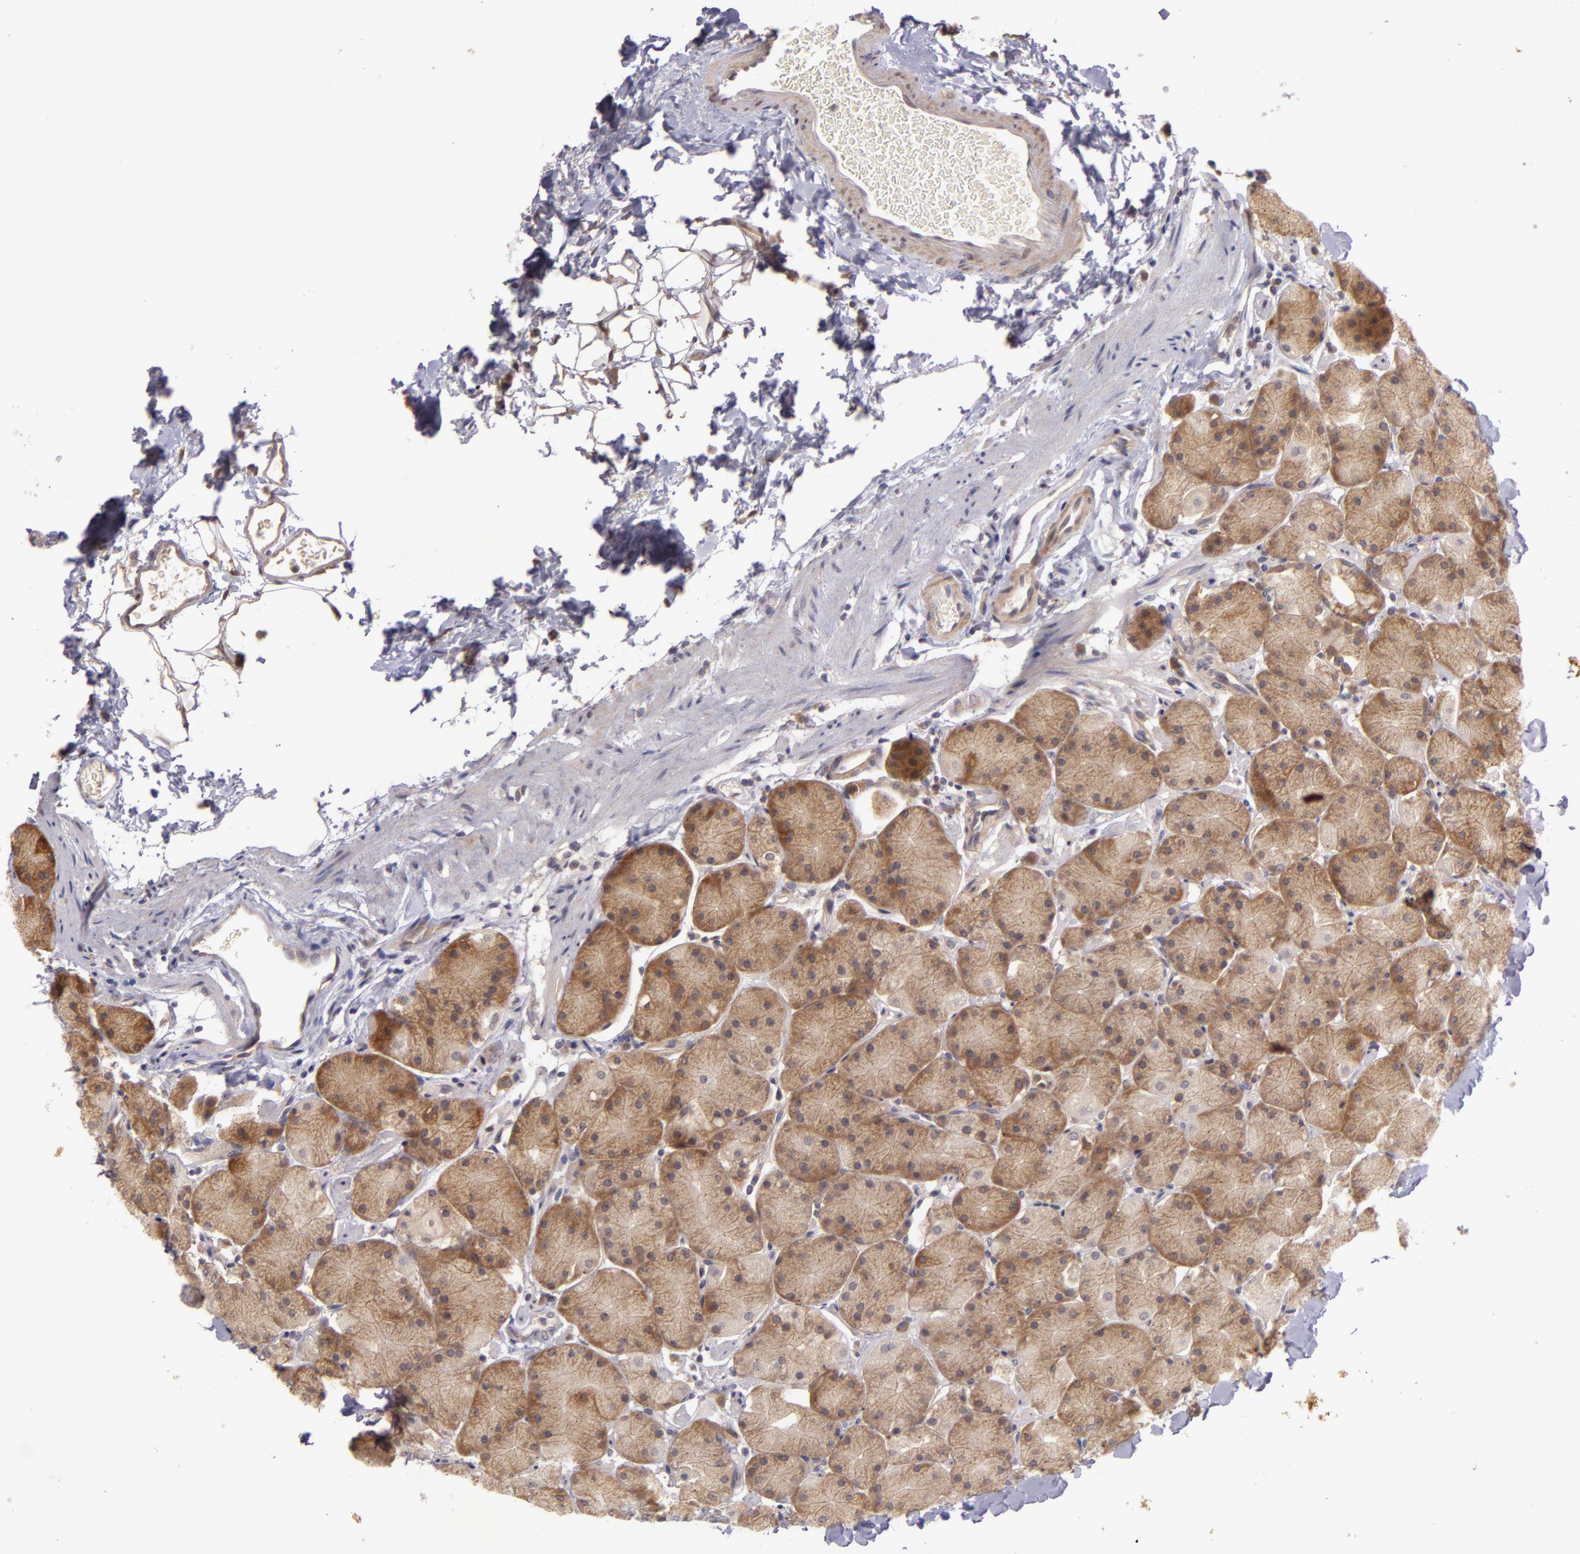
{"staining": {"intensity": "moderate", "quantity": ">75%", "location": "cytoplasmic/membranous"}, "tissue": "stomach", "cell_type": "Glandular cells", "image_type": "normal", "snomed": [{"axis": "morphology", "description": "Normal tissue, NOS"}, {"axis": "topography", "description": "Stomach, upper"}, {"axis": "topography", "description": "Stomach"}], "caption": "The image demonstrates immunohistochemical staining of normal stomach. There is moderate cytoplasmic/membranous positivity is appreciated in approximately >75% of glandular cells. (brown staining indicates protein expression, while blue staining denotes nuclei).", "gene": "PPP1R3F", "patient": {"sex": "male", "age": 76}}